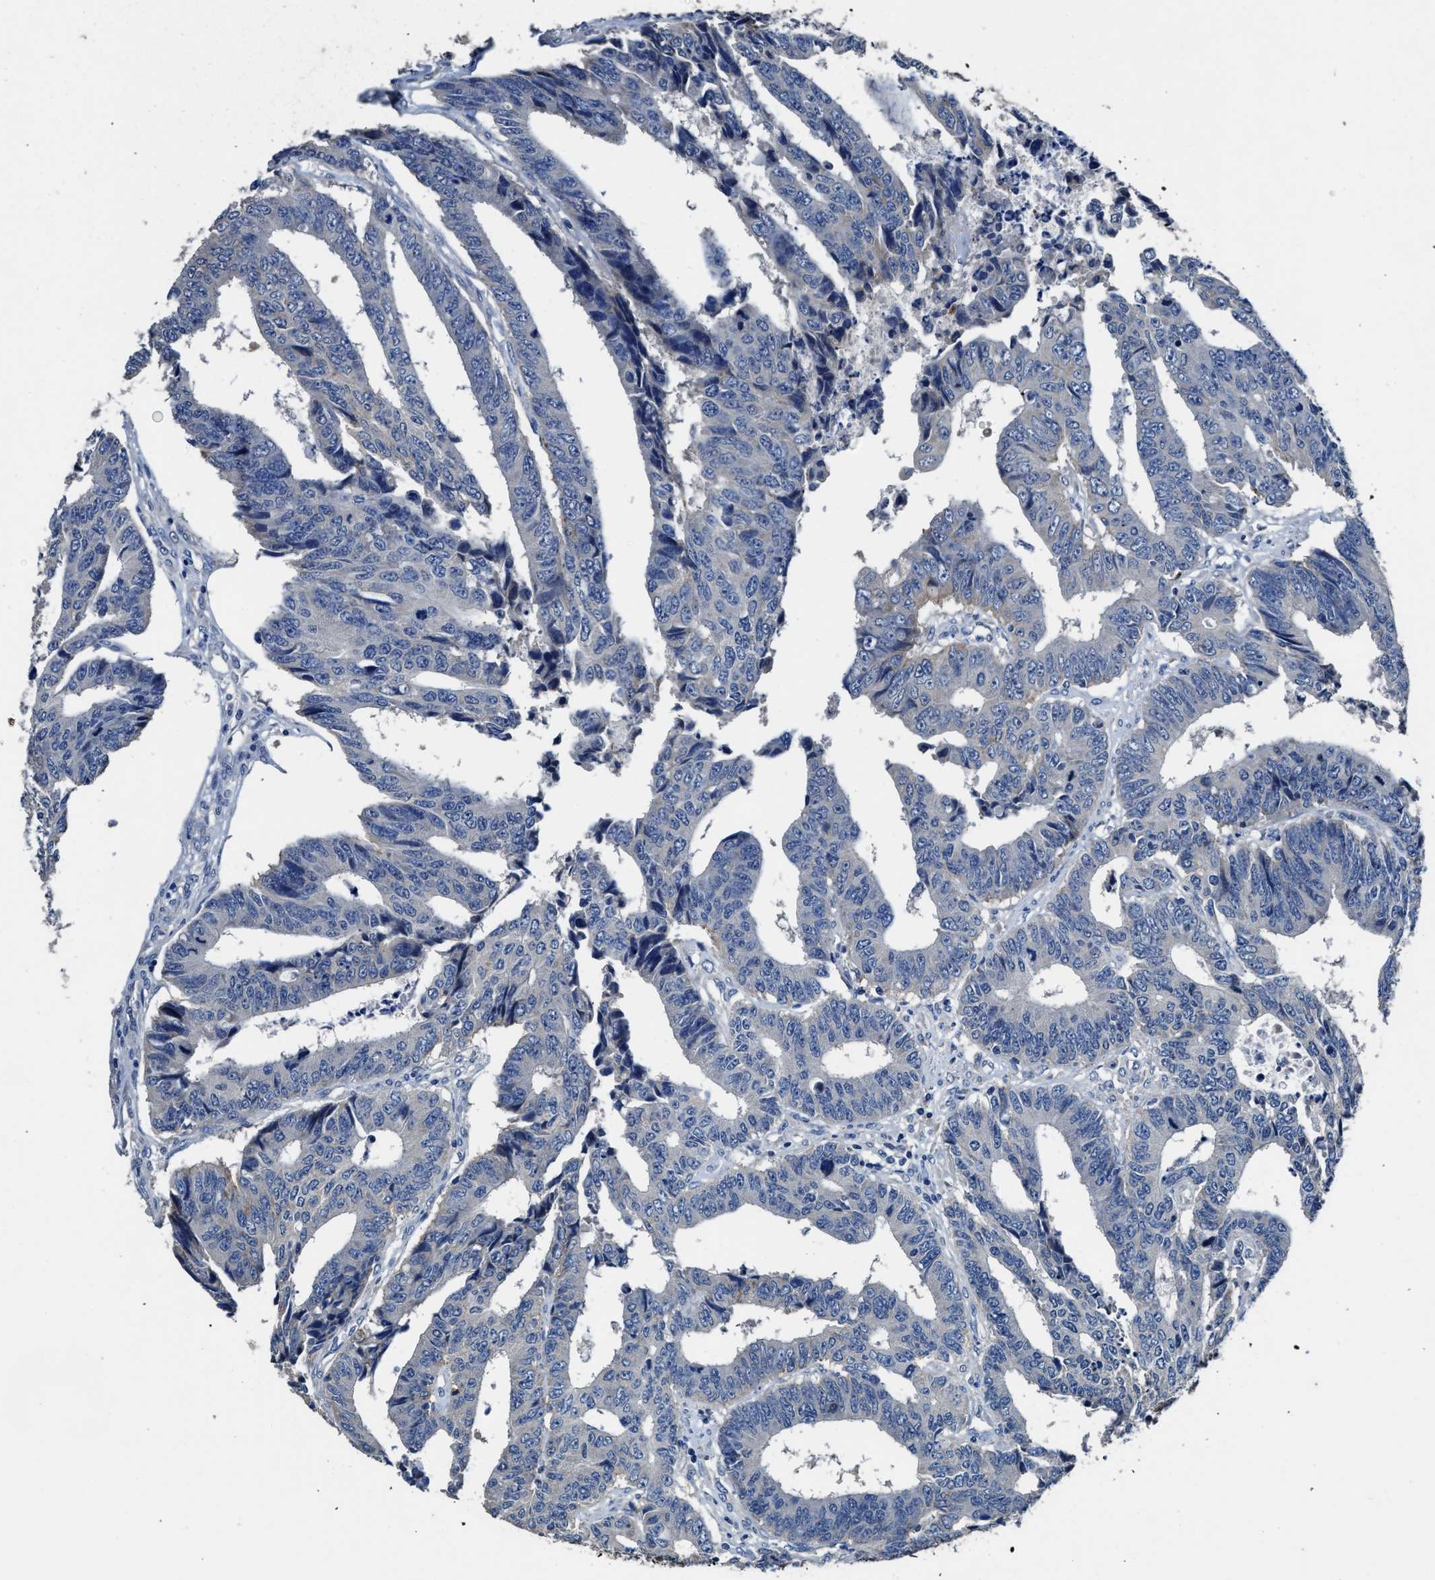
{"staining": {"intensity": "negative", "quantity": "none", "location": "none"}, "tissue": "colorectal cancer", "cell_type": "Tumor cells", "image_type": "cancer", "snomed": [{"axis": "morphology", "description": "Adenocarcinoma, NOS"}, {"axis": "topography", "description": "Rectum"}], "caption": "A high-resolution micrograph shows immunohistochemistry staining of colorectal cancer (adenocarcinoma), which reveals no significant expression in tumor cells. (Stains: DAB (3,3'-diaminobenzidine) immunohistochemistry with hematoxylin counter stain, Microscopy: brightfield microscopy at high magnification).", "gene": "UBR4", "patient": {"sex": "male", "age": 84}}